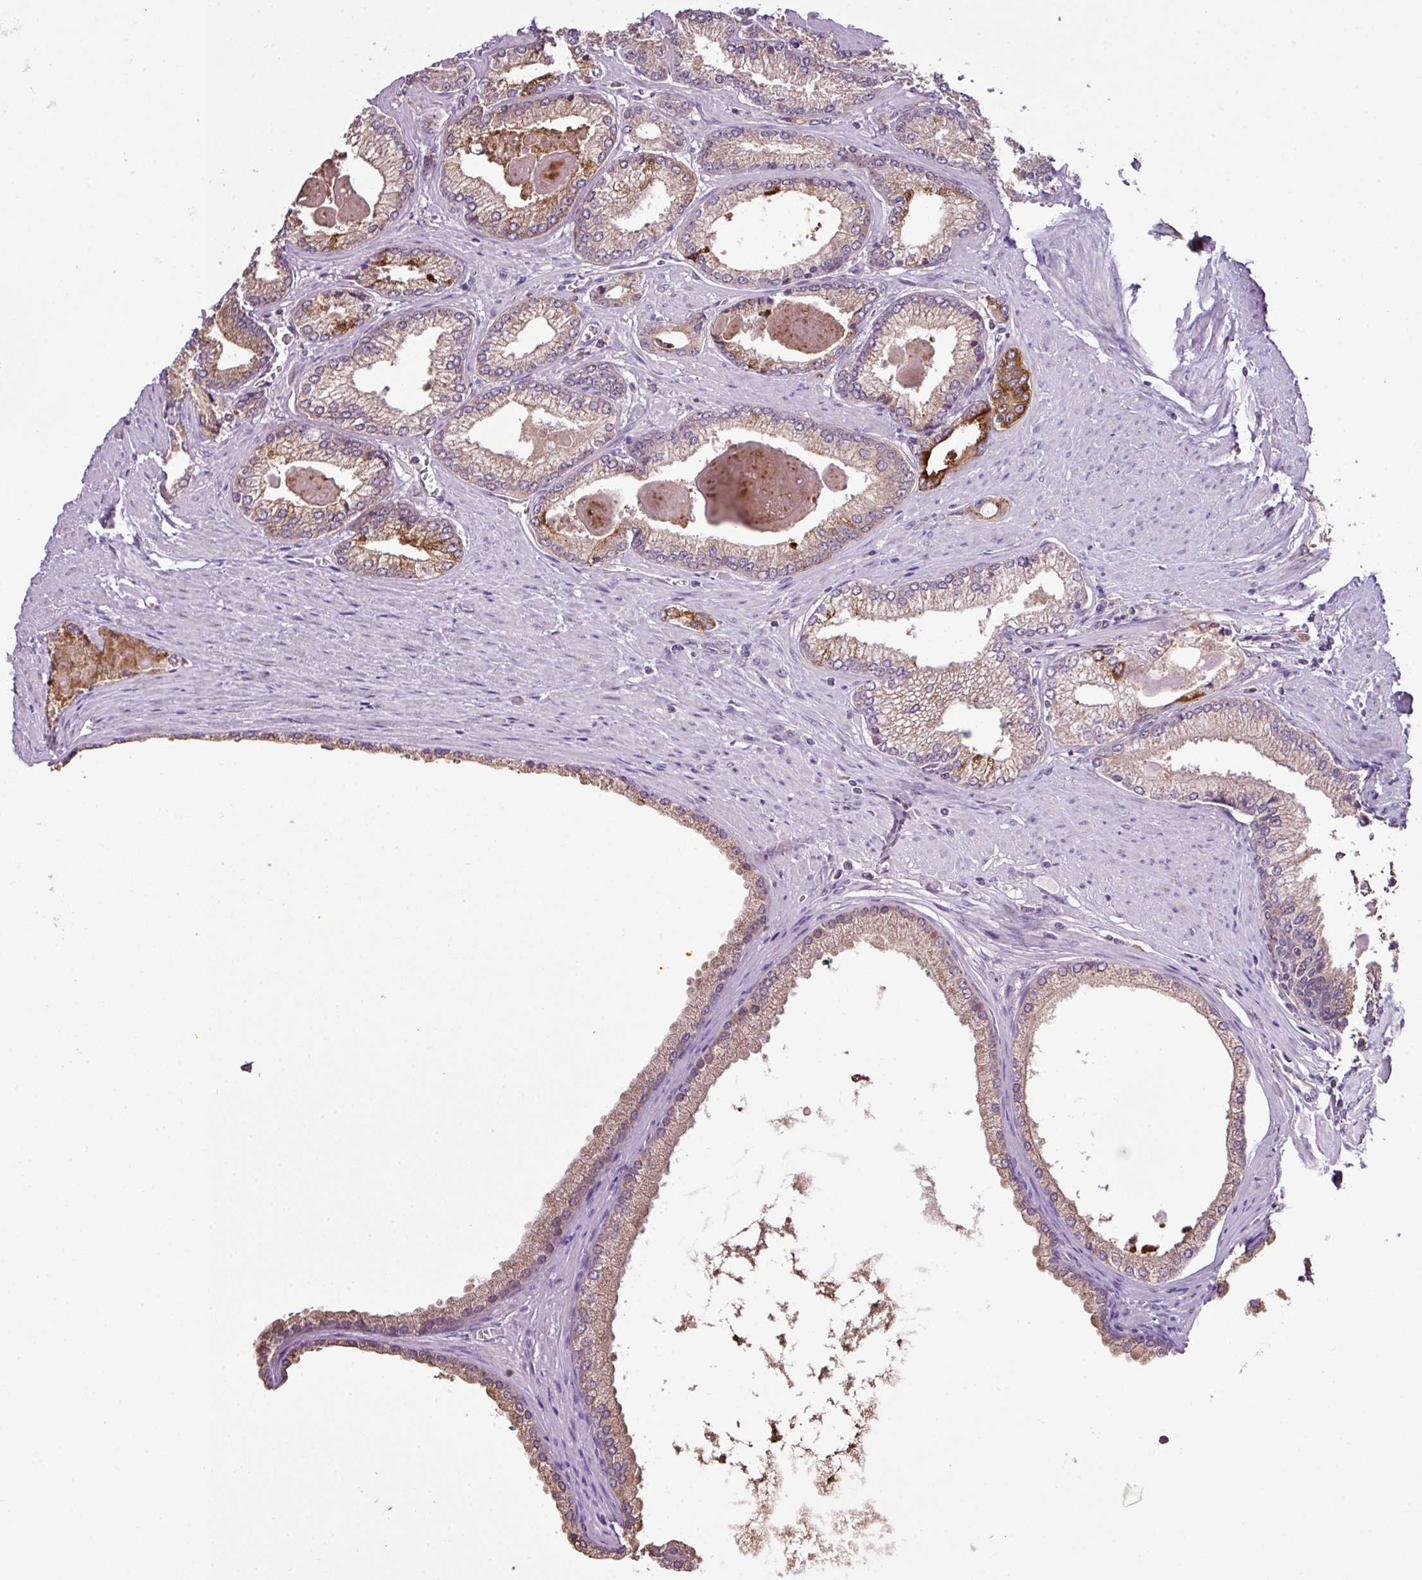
{"staining": {"intensity": "moderate", "quantity": "25%-75%", "location": "cytoplasmic/membranous"}, "tissue": "prostate cancer", "cell_type": "Tumor cells", "image_type": "cancer", "snomed": [{"axis": "morphology", "description": "Adenocarcinoma, High grade"}, {"axis": "topography", "description": "Prostate"}], "caption": "Immunohistochemical staining of human prostate cancer shows medium levels of moderate cytoplasmic/membranous positivity in about 25%-75% of tumor cells.", "gene": "SMCO4", "patient": {"sex": "male", "age": 66}}